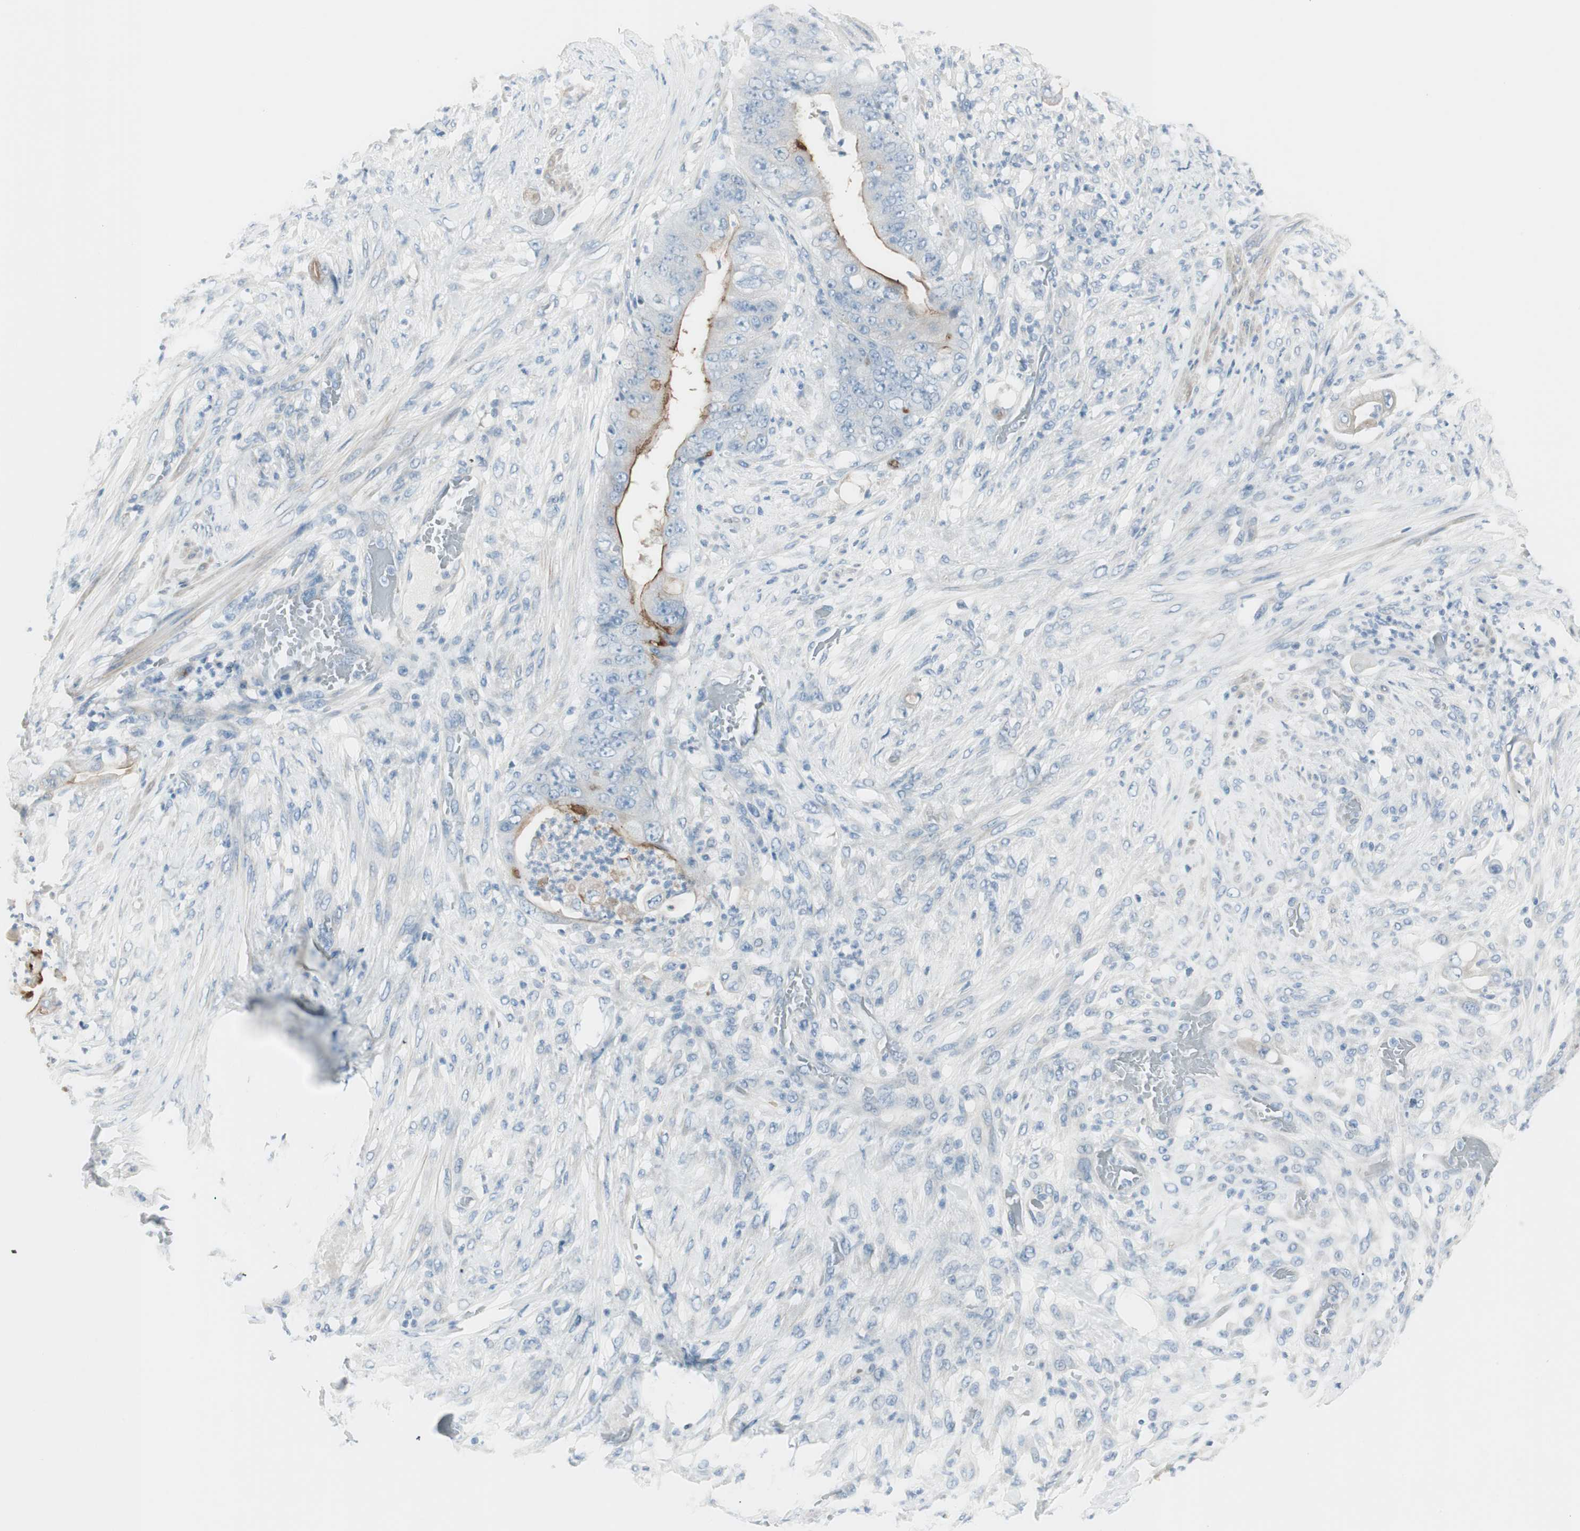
{"staining": {"intensity": "moderate", "quantity": "<25%", "location": "cytoplasmic/membranous"}, "tissue": "stomach cancer", "cell_type": "Tumor cells", "image_type": "cancer", "snomed": [{"axis": "morphology", "description": "Adenocarcinoma, NOS"}, {"axis": "topography", "description": "Stomach"}], "caption": "A micrograph of human stomach cancer (adenocarcinoma) stained for a protein exhibits moderate cytoplasmic/membranous brown staining in tumor cells.", "gene": "CDHR5", "patient": {"sex": "female", "age": 73}}